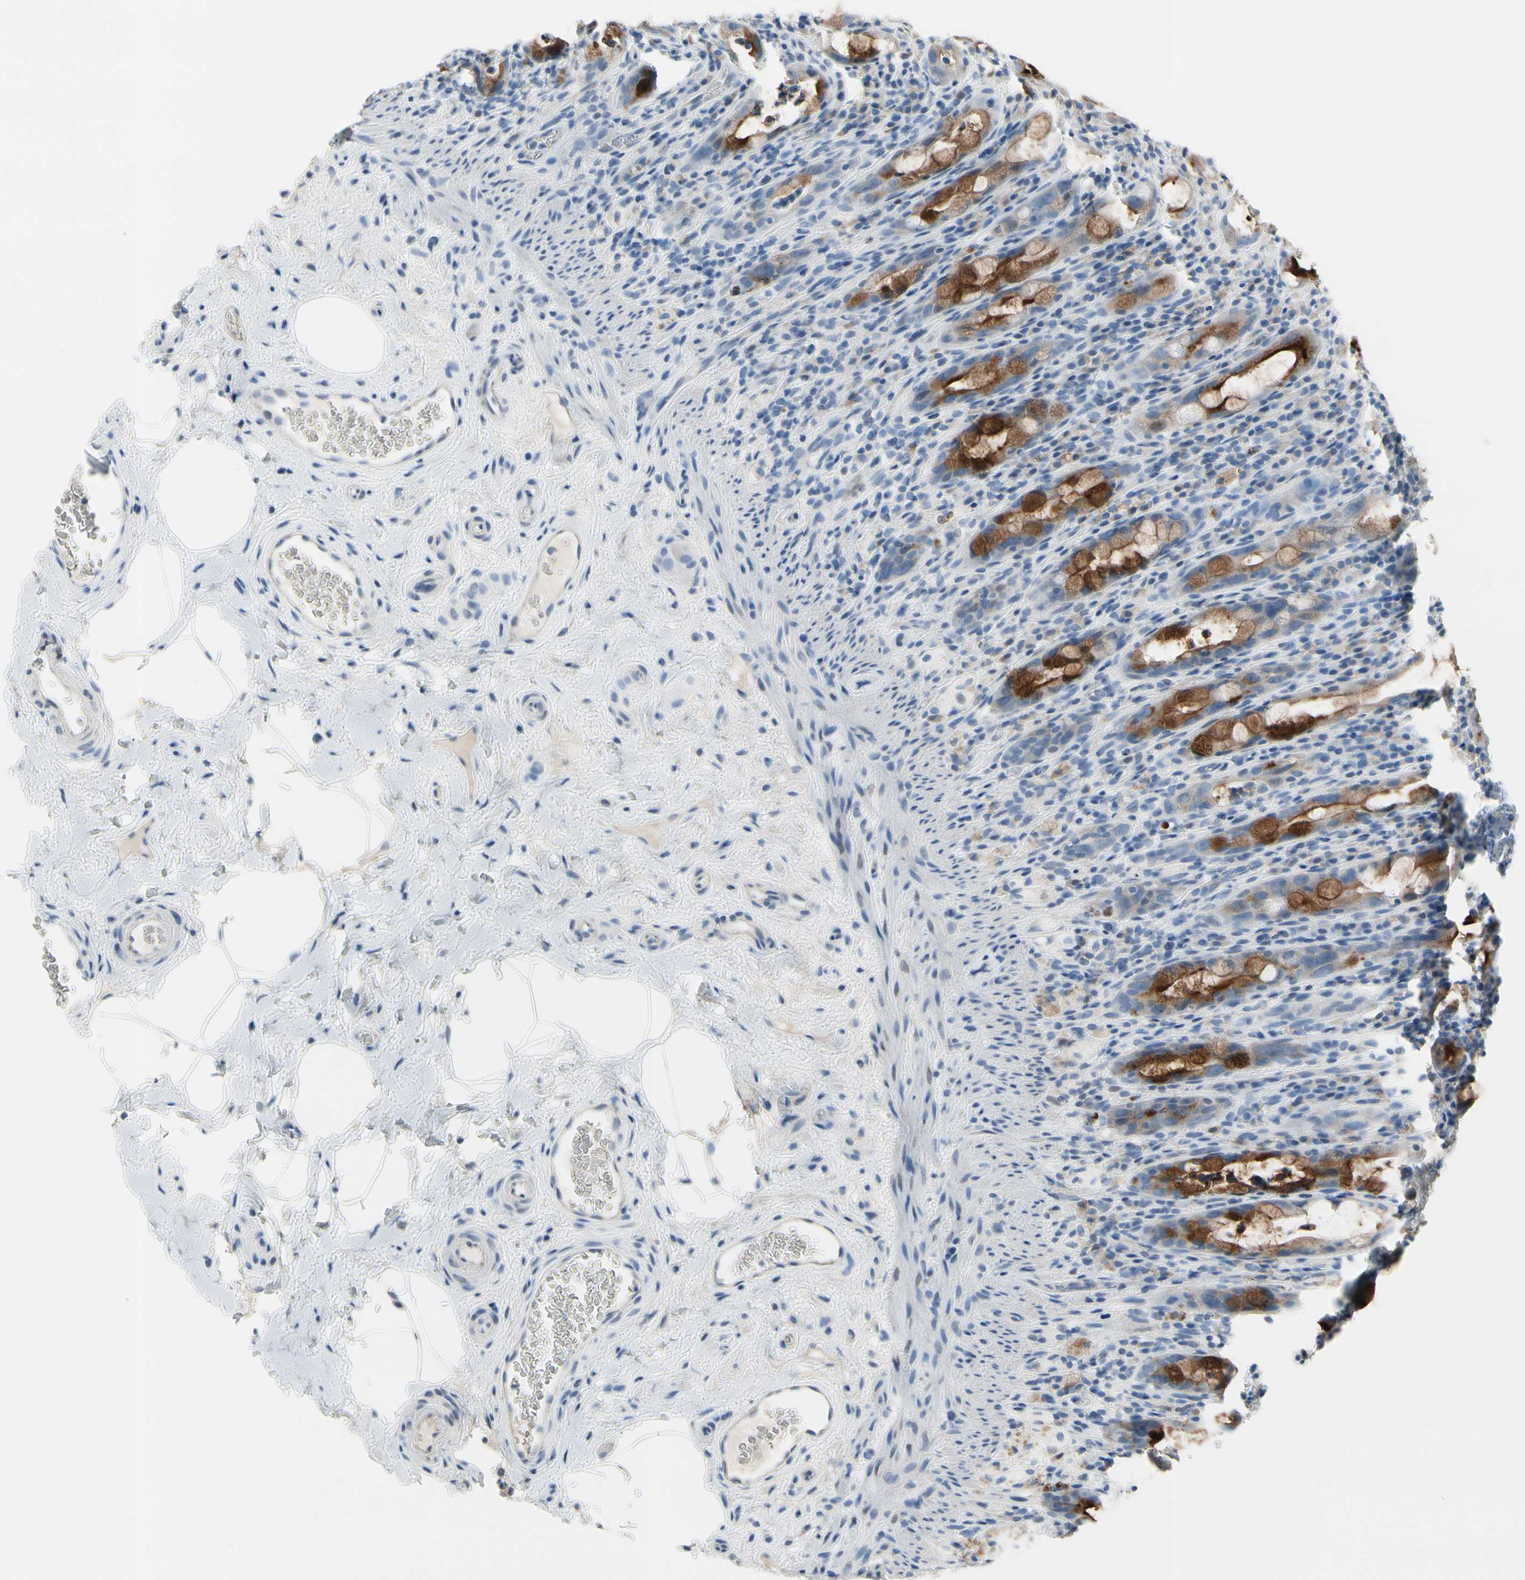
{"staining": {"intensity": "strong", "quantity": ">75%", "location": "cytoplasmic/membranous"}, "tissue": "rectum", "cell_type": "Glandular cells", "image_type": "normal", "snomed": [{"axis": "morphology", "description": "Normal tissue, NOS"}, {"axis": "topography", "description": "Rectum"}], "caption": "Brown immunohistochemical staining in unremarkable human rectum demonstrates strong cytoplasmic/membranous positivity in about >75% of glandular cells. (Brightfield microscopy of DAB IHC at high magnification).", "gene": "MUC5B", "patient": {"sex": "male", "age": 44}}